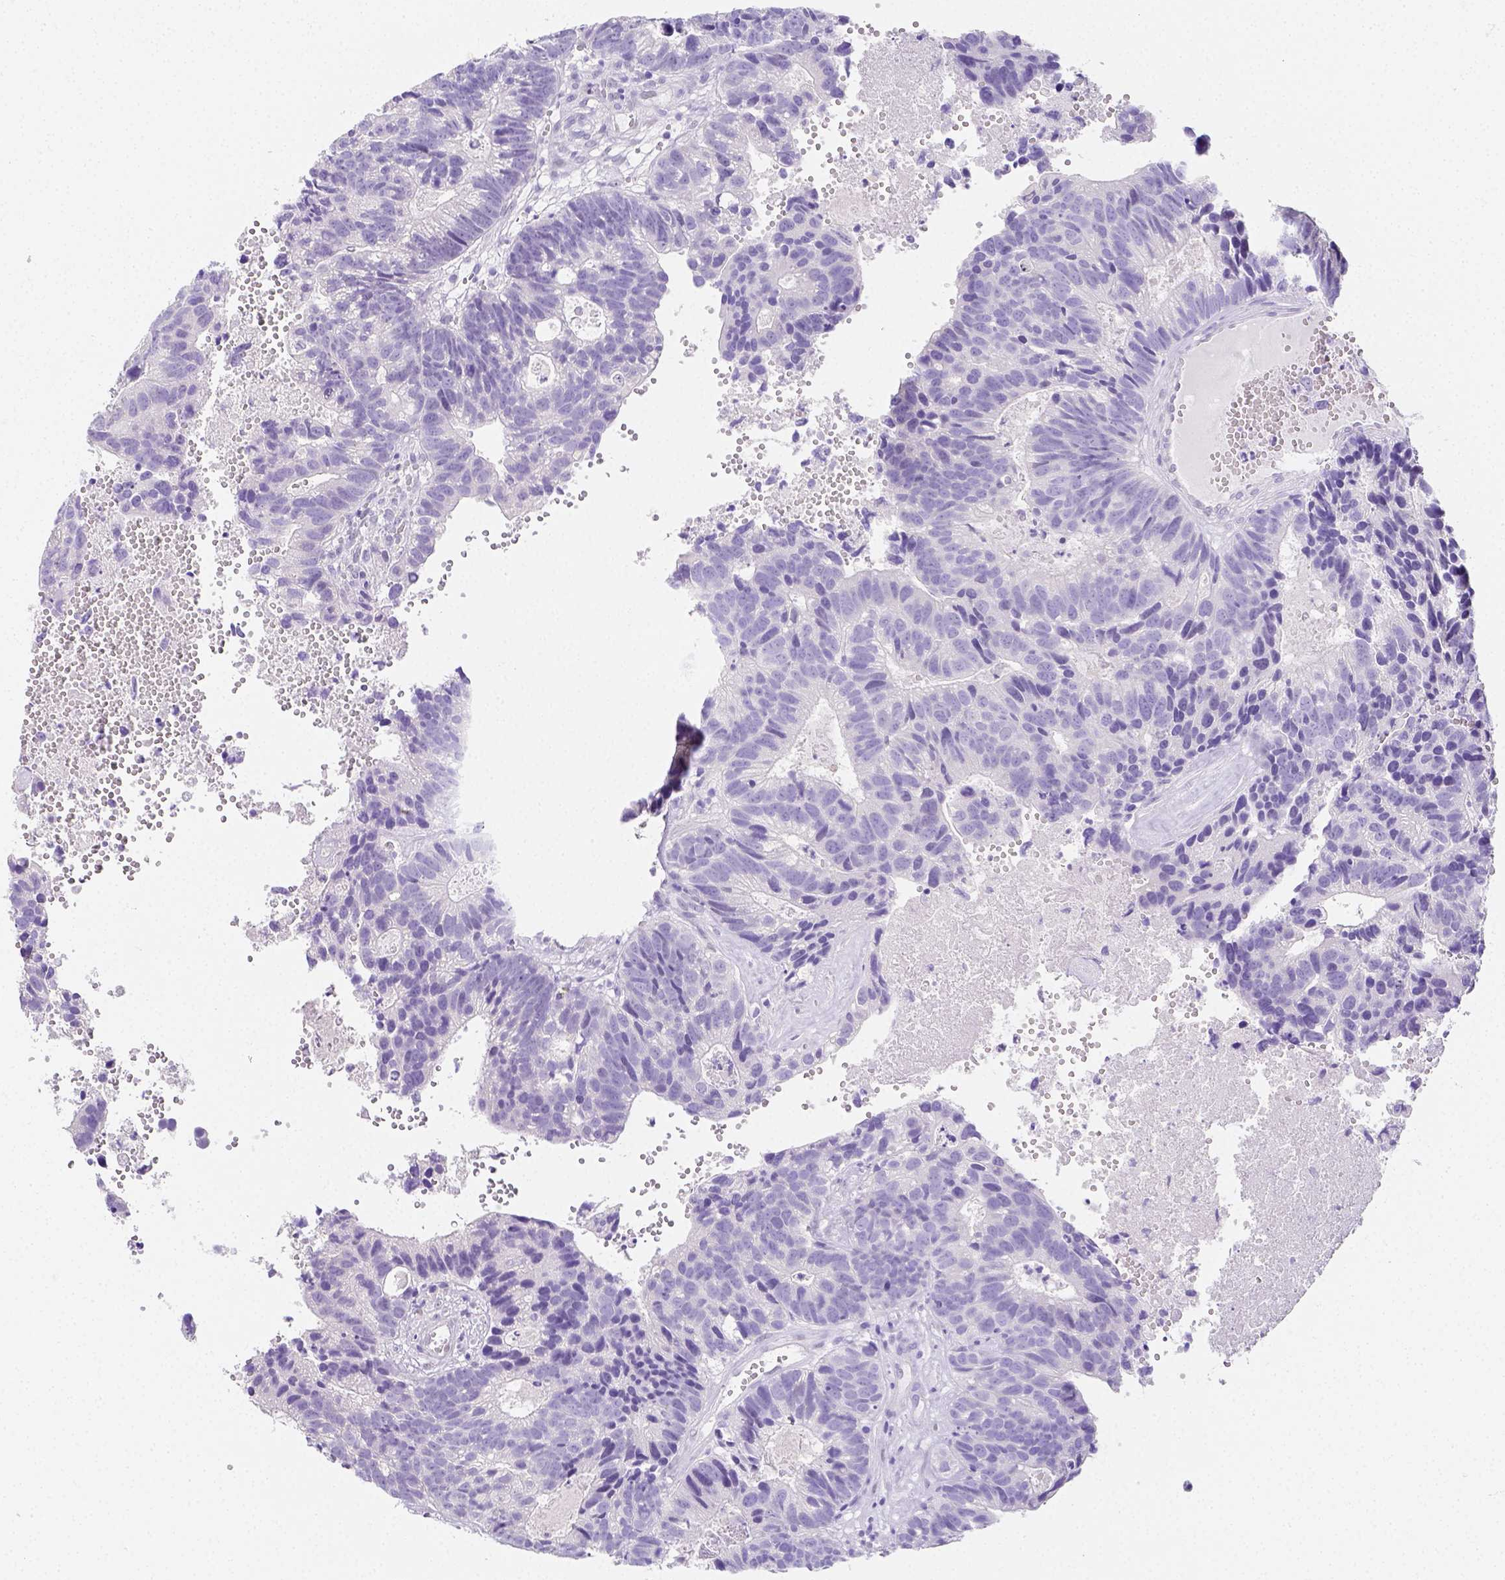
{"staining": {"intensity": "negative", "quantity": "none", "location": "none"}, "tissue": "head and neck cancer", "cell_type": "Tumor cells", "image_type": "cancer", "snomed": [{"axis": "morphology", "description": "Adenocarcinoma, NOS"}, {"axis": "topography", "description": "Head-Neck"}], "caption": "Head and neck cancer (adenocarcinoma) was stained to show a protein in brown. There is no significant expression in tumor cells. Nuclei are stained in blue.", "gene": "ARHGAP36", "patient": {"sex": "male", "age": 62}}